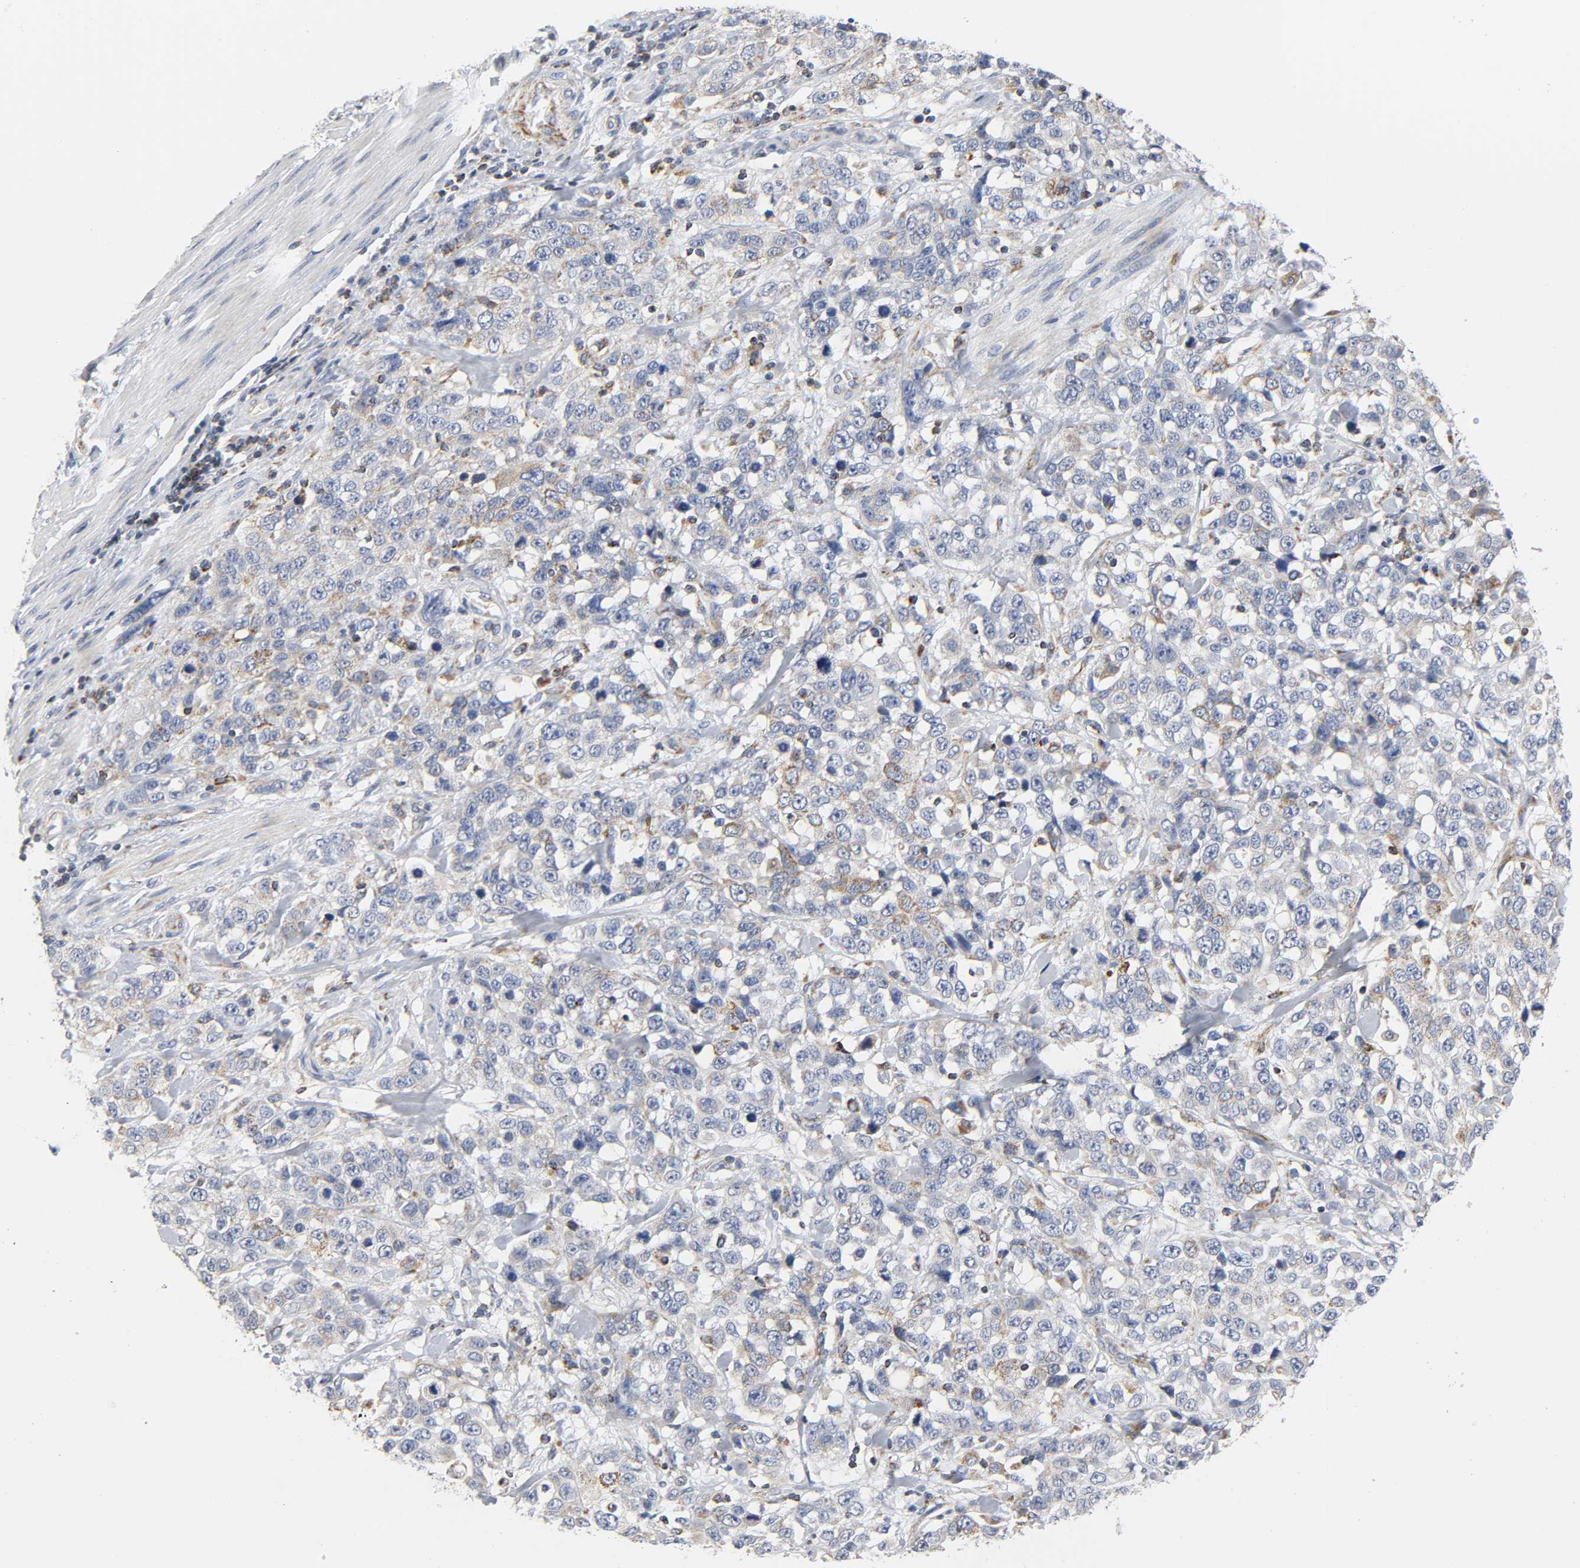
{"staining": {"intensity": "weak", "quantity": "<25%", "location": "cytoplasmic/membranous"}, "tissue": "stomach cancer", "cell_type": "Tumor cells", "image_type": "cancer", "snomed": [{"axis": "morphology", "description": "Normal tissue, NOS"}, {"axis": "morphology", "description": "Adenocarcinoma, NOS"}, {"axis": "topography", "description": "Stomach"}], "caption": "Protein analysis of stomach cancer reveals no significant expression in tumor cells.", "gene": "BAK1", "patient": {"sex": "male", "age": 48}}